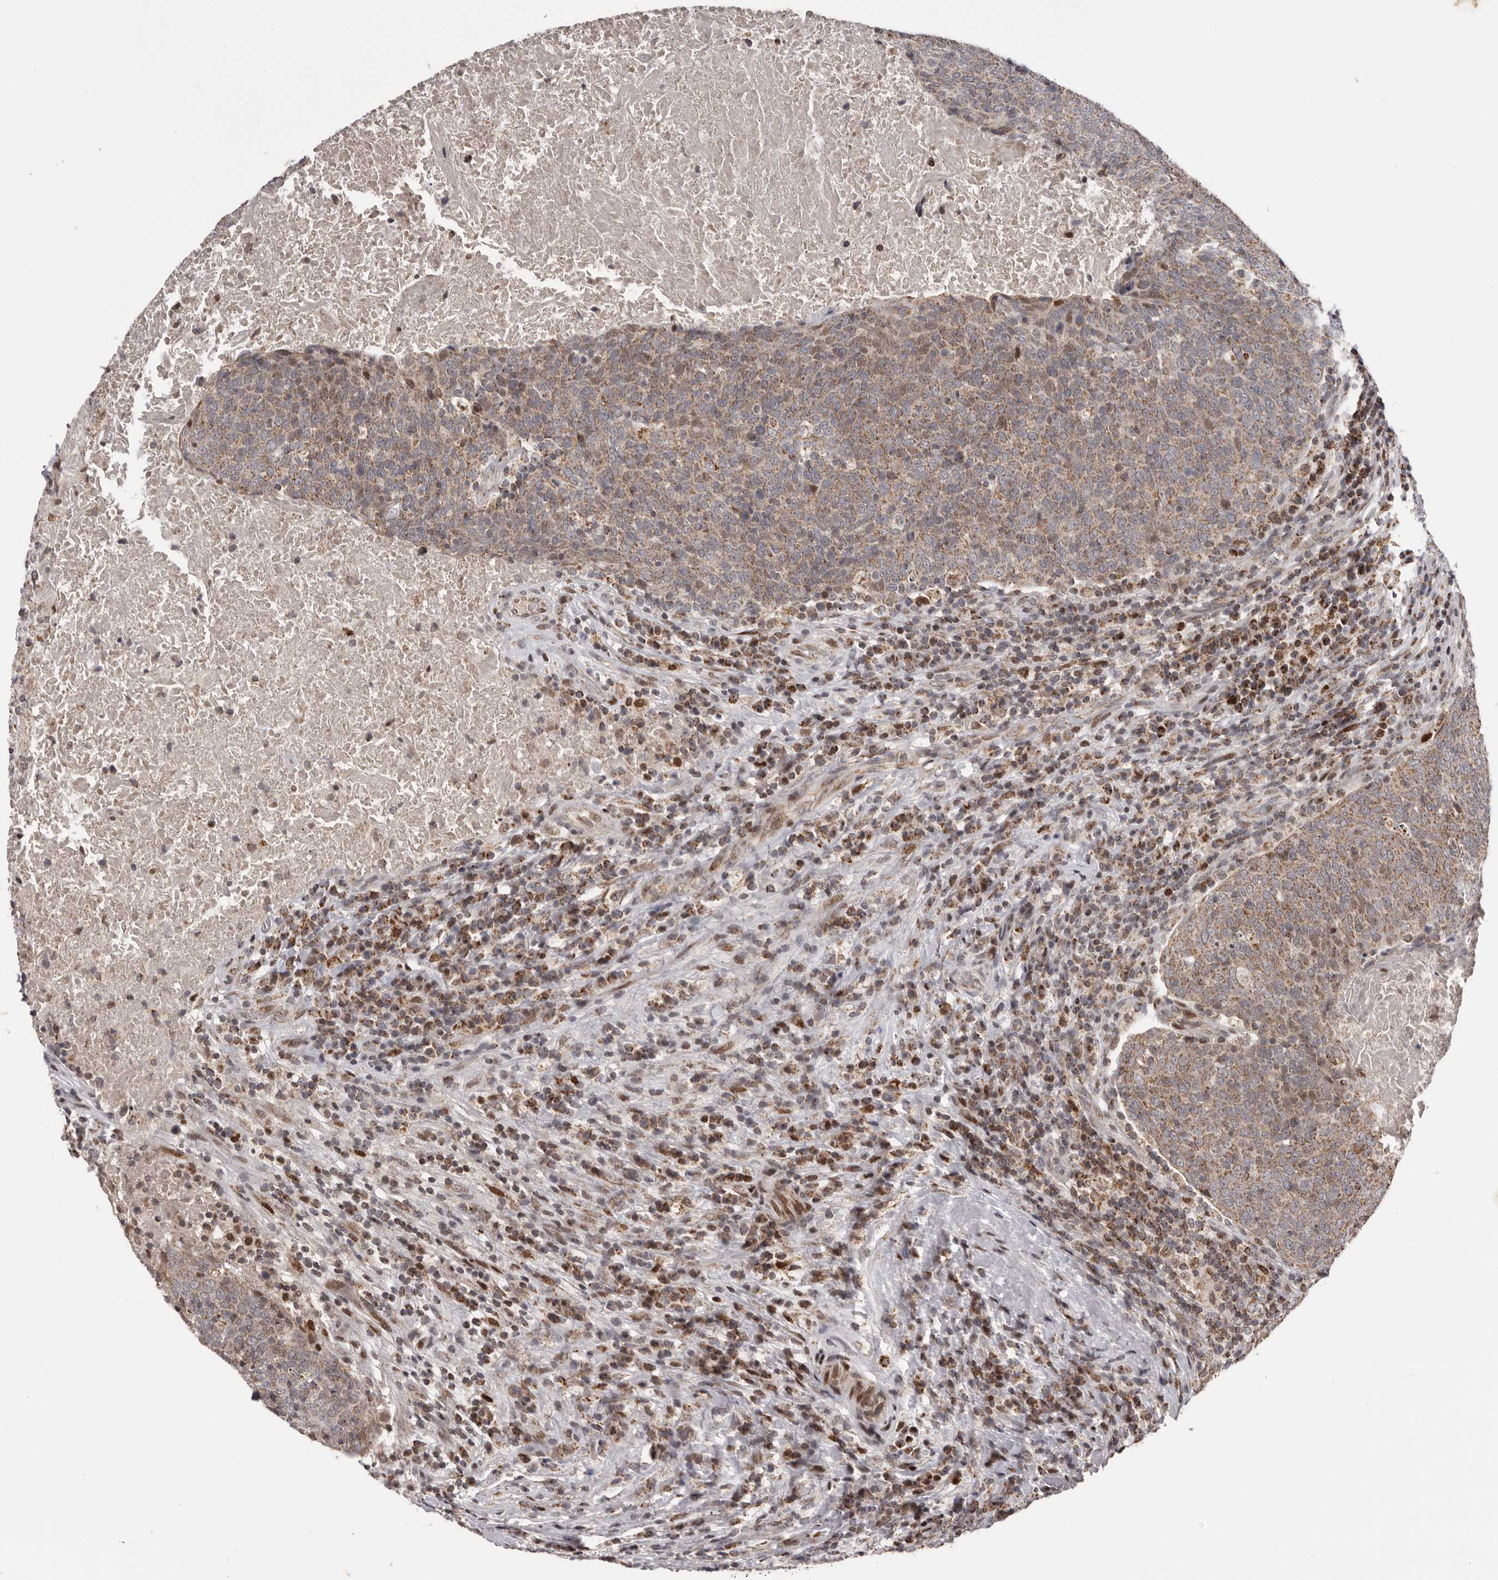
{"staining": {"intensity": "moderate", "quantity": ">75%", "location": "cytoplasmic/membranous"}, "tissue": "head and neck cancer", "cell_type": "Tumor cells", "image_type": "cancer", "snomed": [{"axis": "morphology", "description": "Squamous cell carcinoma, NOS"}, {"axis": "morphology", "description": "Squamous cell carcinoma, metastatic, NOS"}, {"axis": "topography", "description": "Lymph node"}, {"axis": "topography", "description": "Head-Neck"}], "caption": "Head and neck cancer (squamous cell carcinoma) stained with a protein marker demonstrates moderate staining in tumor cells.", "gene": "C17orf99", "patient": {"sex": "male", "age": 62}}